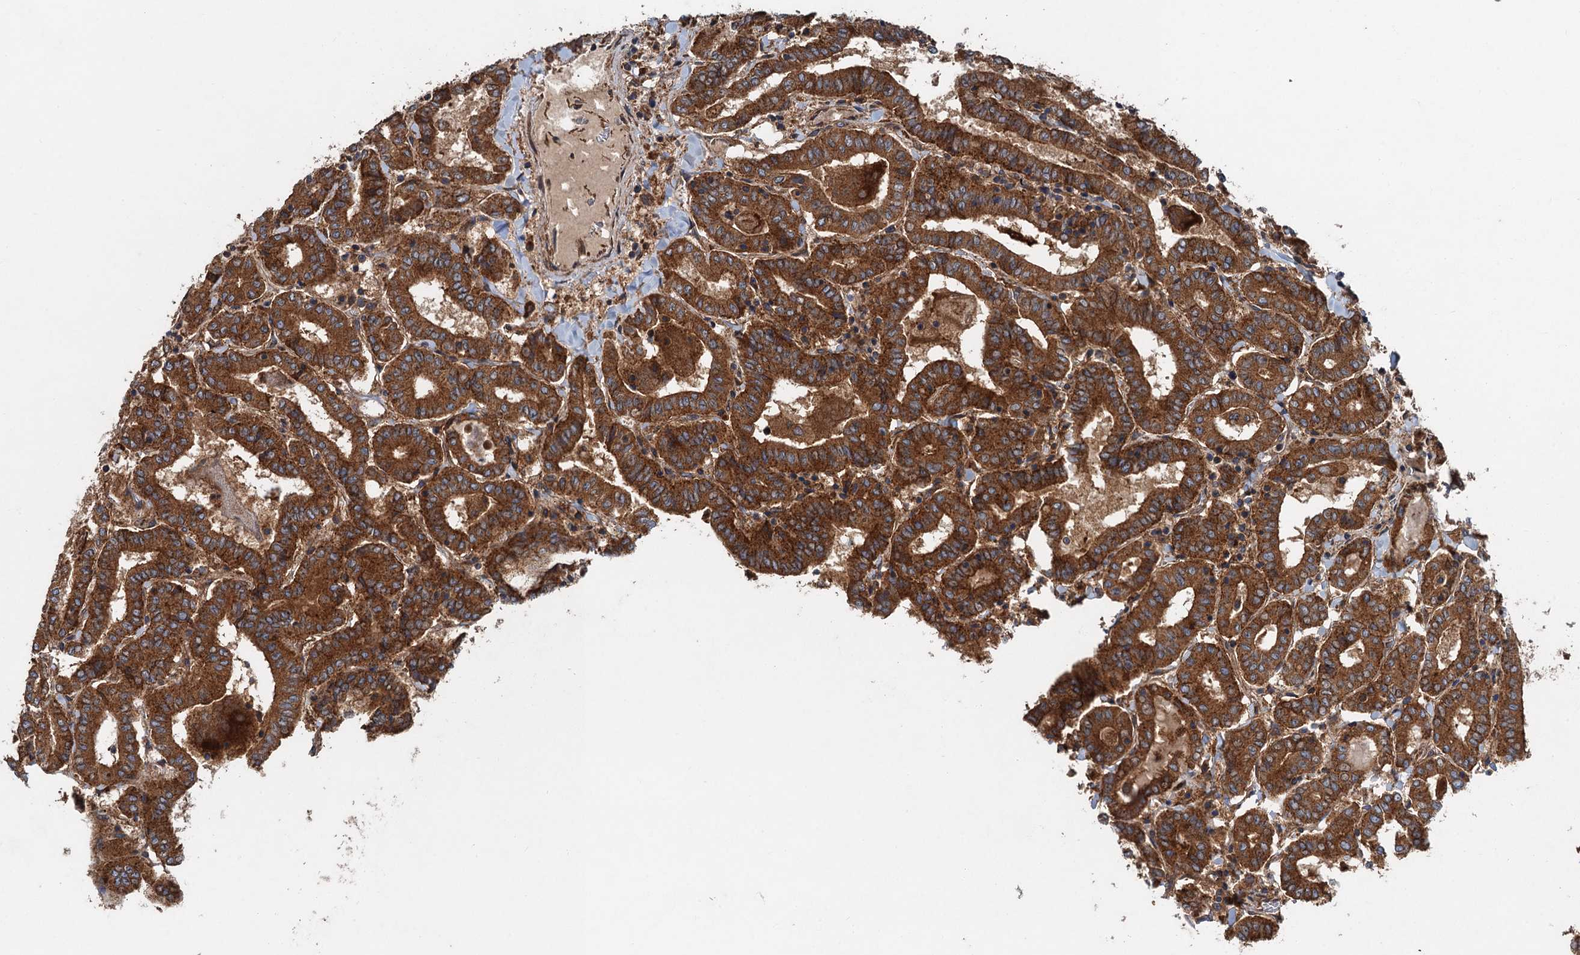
{"staining": {"intensity": "strong", "quantity": ">75%", "location": "cytoplasmic/membranous"}, "tissue": "thyroid cancer", "cell_type": "Tumor cells", "image_type": "cancer", "snomed": [{"axis": "morphology", "description": "Papillary adenocarcinoma, NOS"}, {"axis": "topography", "description": "Thyroid gland"}], "caption": "About >75% of tumor cells in papillary adenocarcinoma (thyroid) exhibit strong cytoplasmic/membranous protein expression as visualized by brown immunohistochemical staining.", "gene": "COG3", "patient": {"sex": "female", "age": 72}}